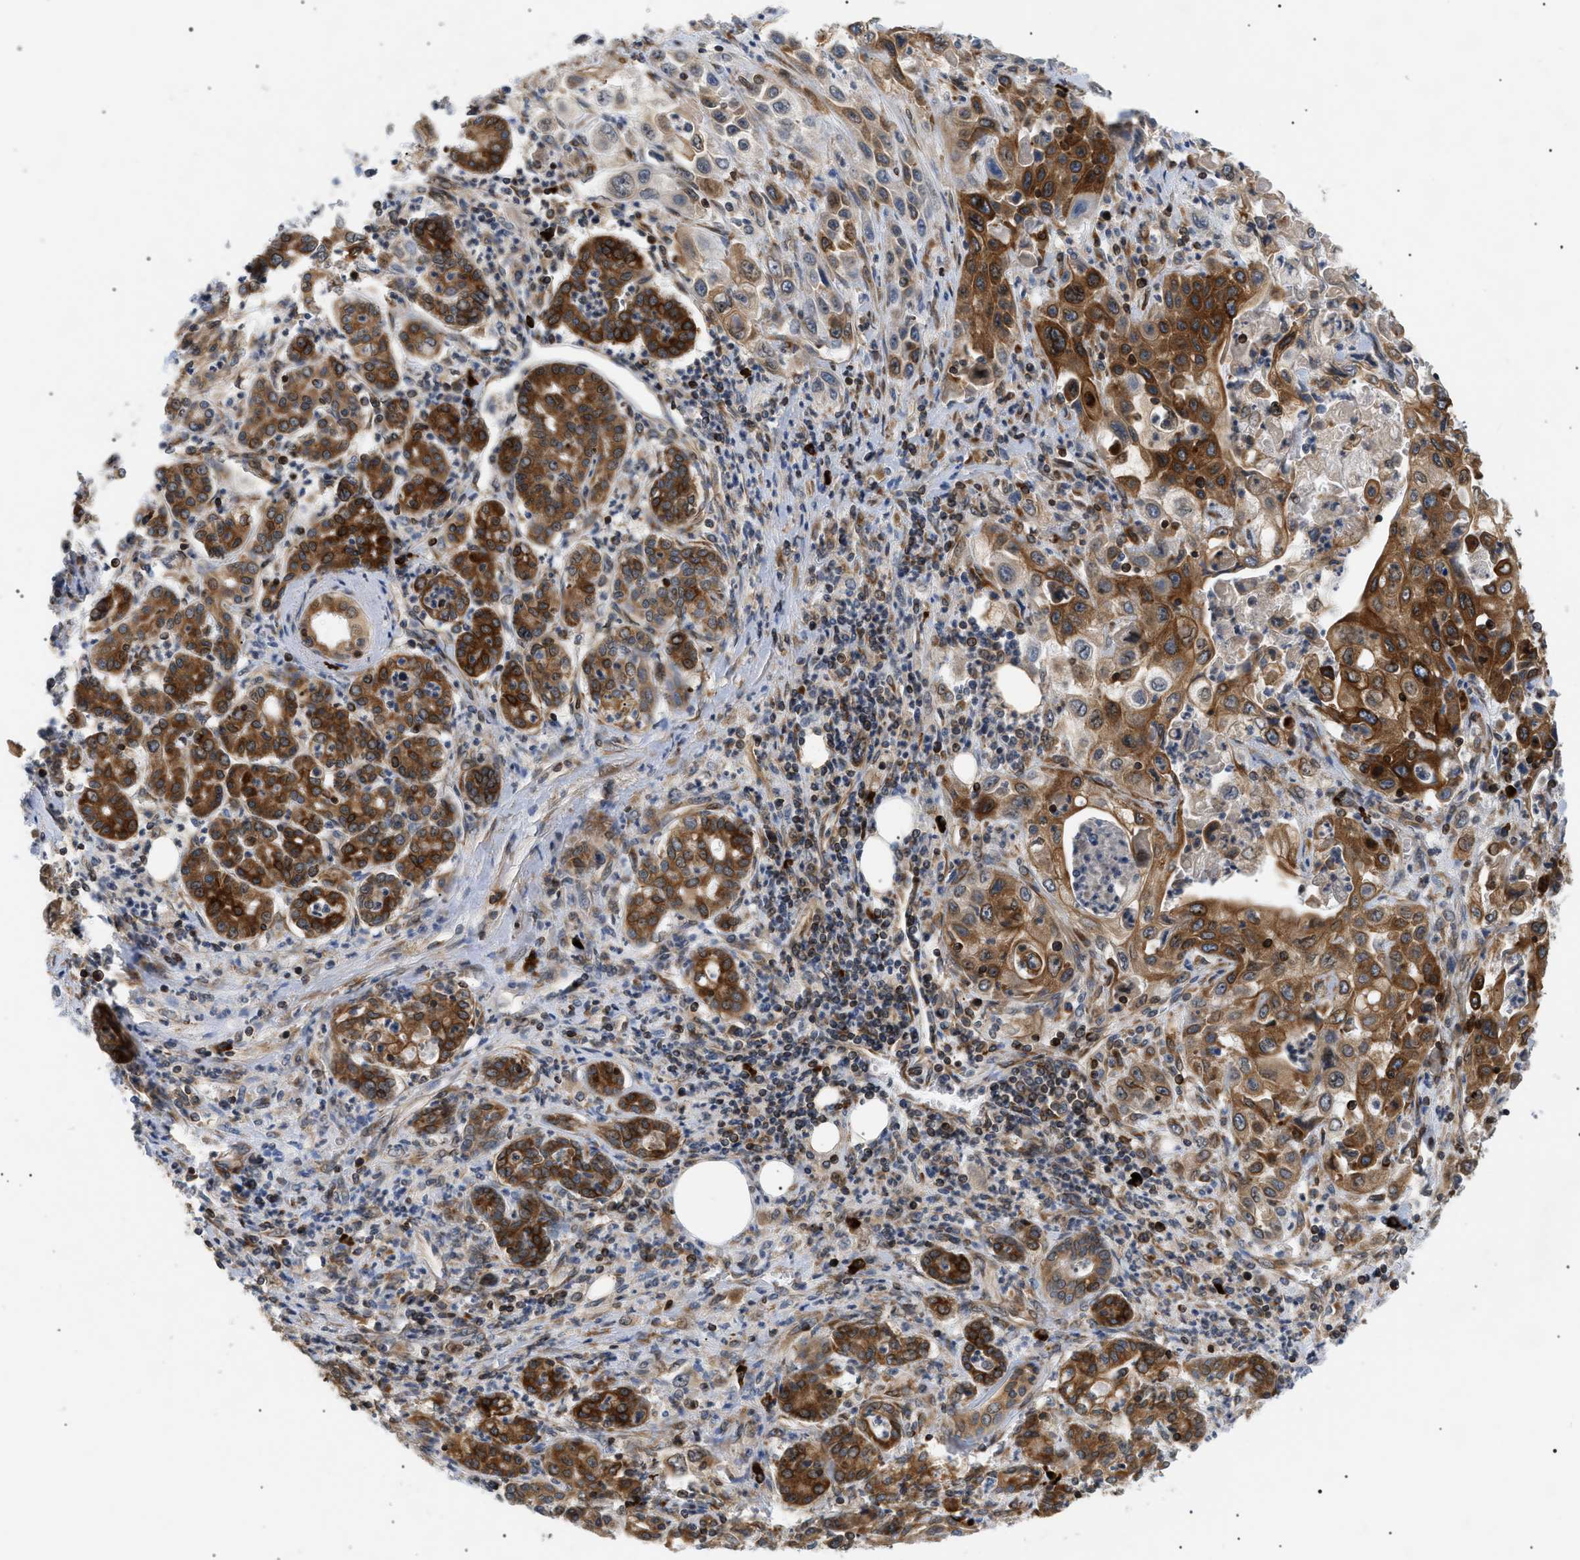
{"staining": {"intensity": "moderate", "quantity": ">75%", "location": "cytoplasmic/membranous"}, "tissue": "pancreatic cancer", "cell_type": "Tumor cells", "image_type": "cancer", "snomed": [{"axis": "morphology", "description": "Adenocarcinoma, NOS"}, {"axis": "topography", "description": "Pancreas"}], "caption": "Immunohistochemistry (IHC) image of neoplastic tissue: pancreatic cancer (adenocarcinoma) stained using immunohistochemistry shows medium levels of moderate protein expression localized specifically in the cytoplasmic/membranous of tumor cells, appearing as a cytoplasmic/membranous brown color.", "gene": "DERL1", "patient": {"sex": "male", "age": 70}}